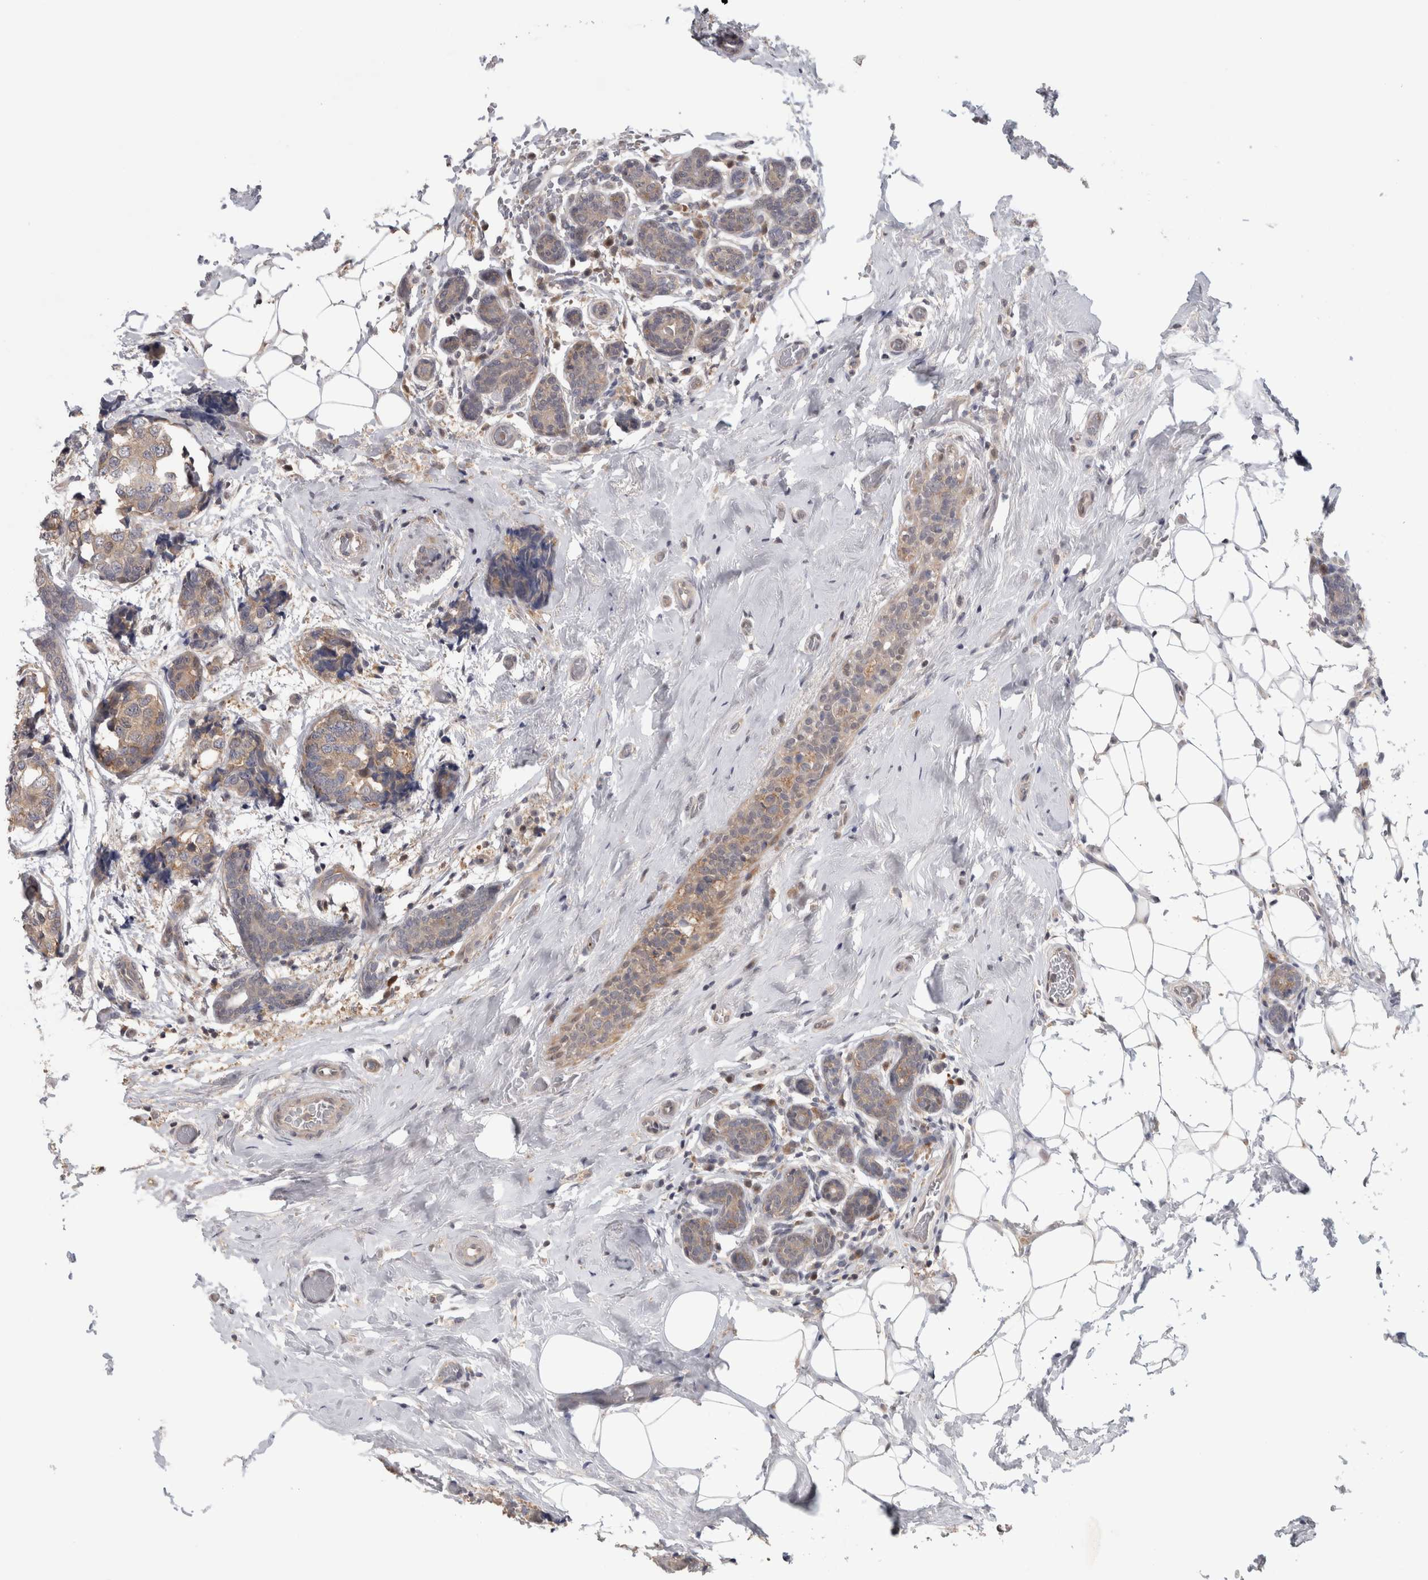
{"staining": {"intensity": "weak", "quantity": "<25%", "location": "cytoplasmic/membranous"}, "tissue": "breast cancer", "cell_type": "Tumor cells", "image_type": "cancer", "snomed": [{"axis": "morphology", "description": "Normal tissue, NOS"}, {"axis": "morphology", "description": "Duct carcinoma"}, {"axis": "topography", "description": "Breast"}], "caption": "Image shows no protein positivity in tumor cells of breast cancer tissue.", "gene": "PIGP", "patient": {"sex": "female", "age": 43}}